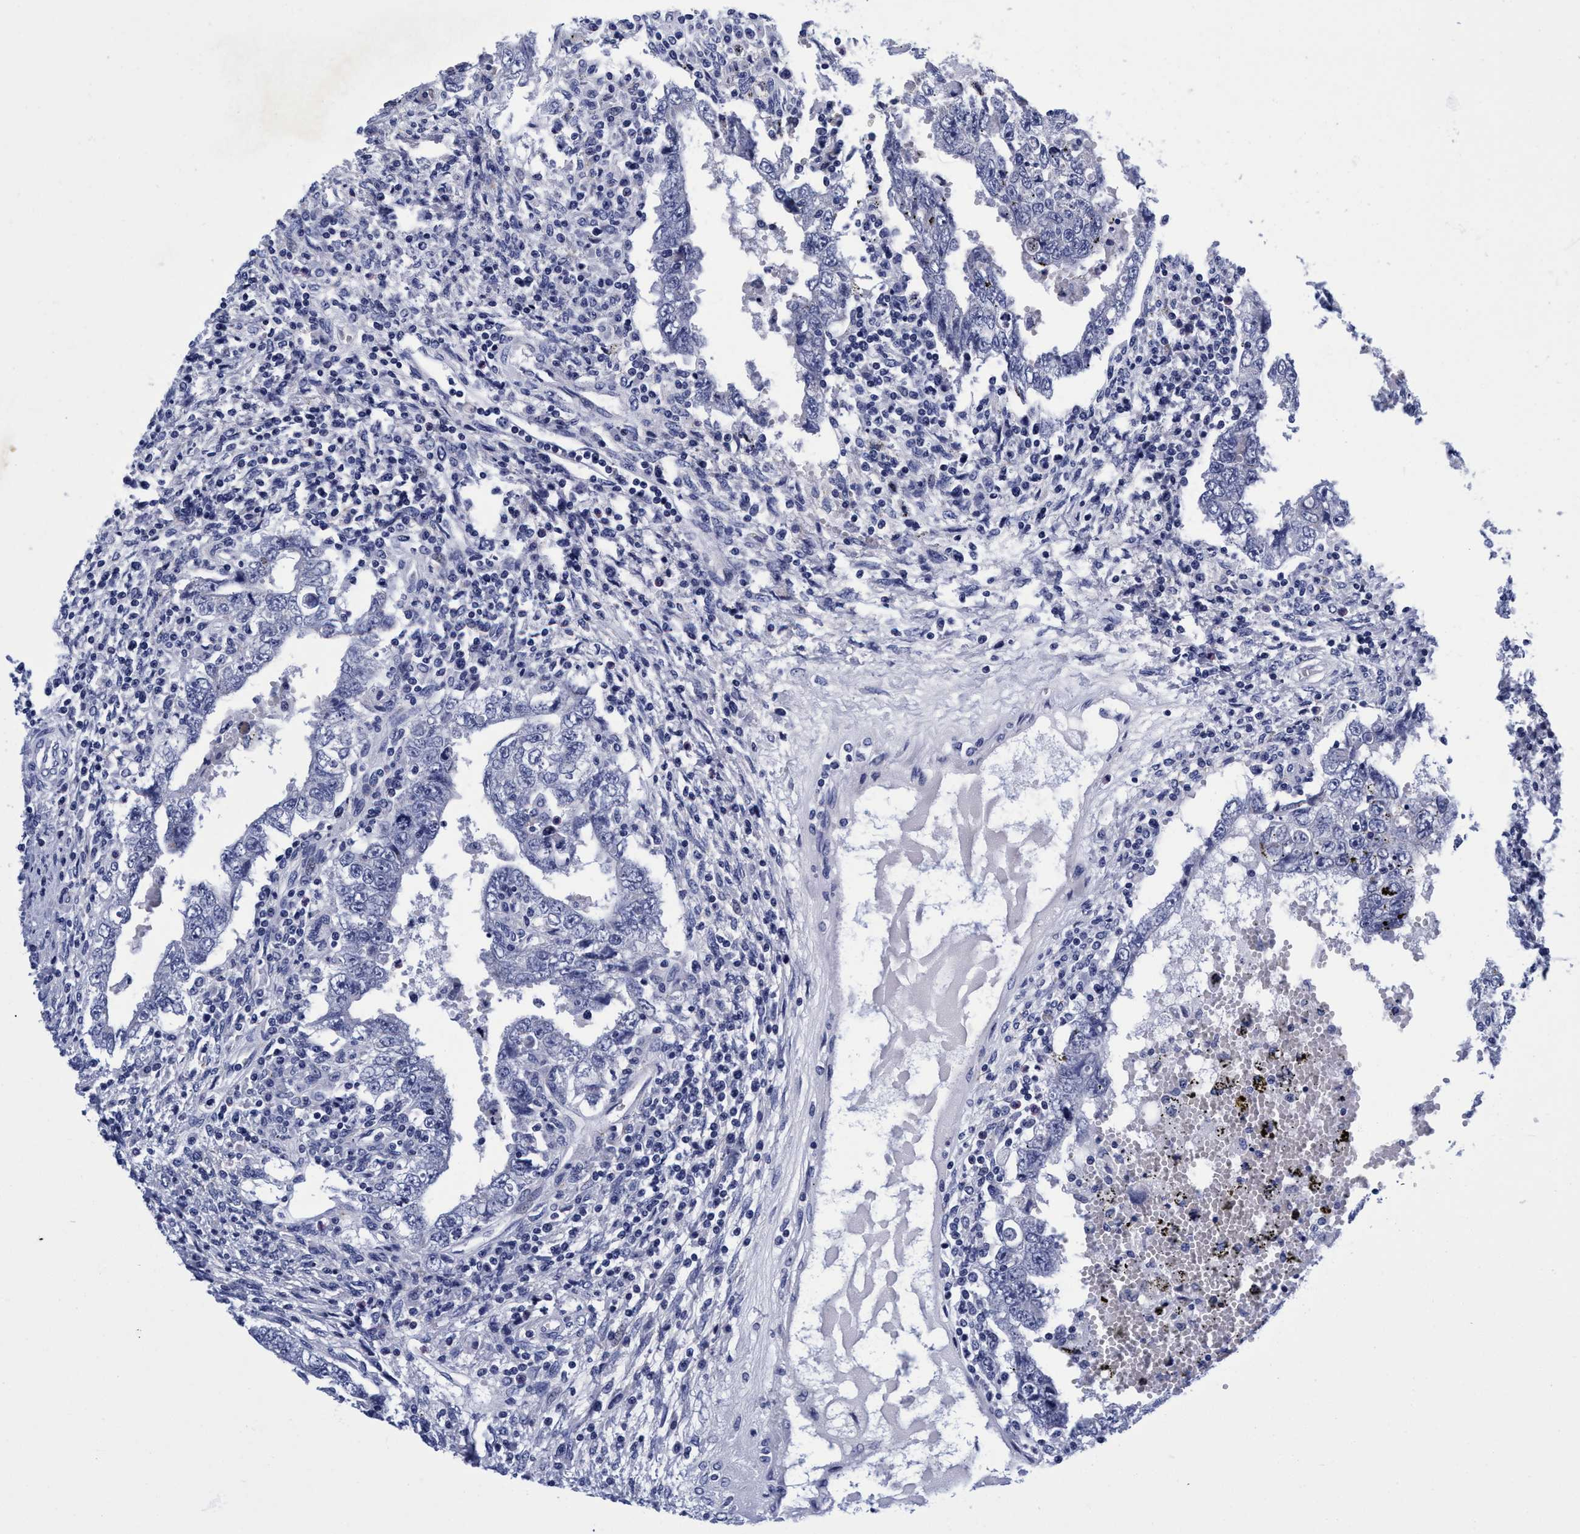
{"staining": {"intensity": "negative", "quantity": "none", "location": "none"}, "tissue": "testis cancer", "cell_type": "Tumor cells", "image_type": "cancer", "snomed": [{"axis": "morphology", "description": "Carcinoma, Embryonal, NOS"}, {"axis": "topography", "description": "Testis"}], "caption": "Tumor cells show no significant expression in testis cancer.", "gene": "PLPPR1", "patient": {"sex": "male", "age": 26}}